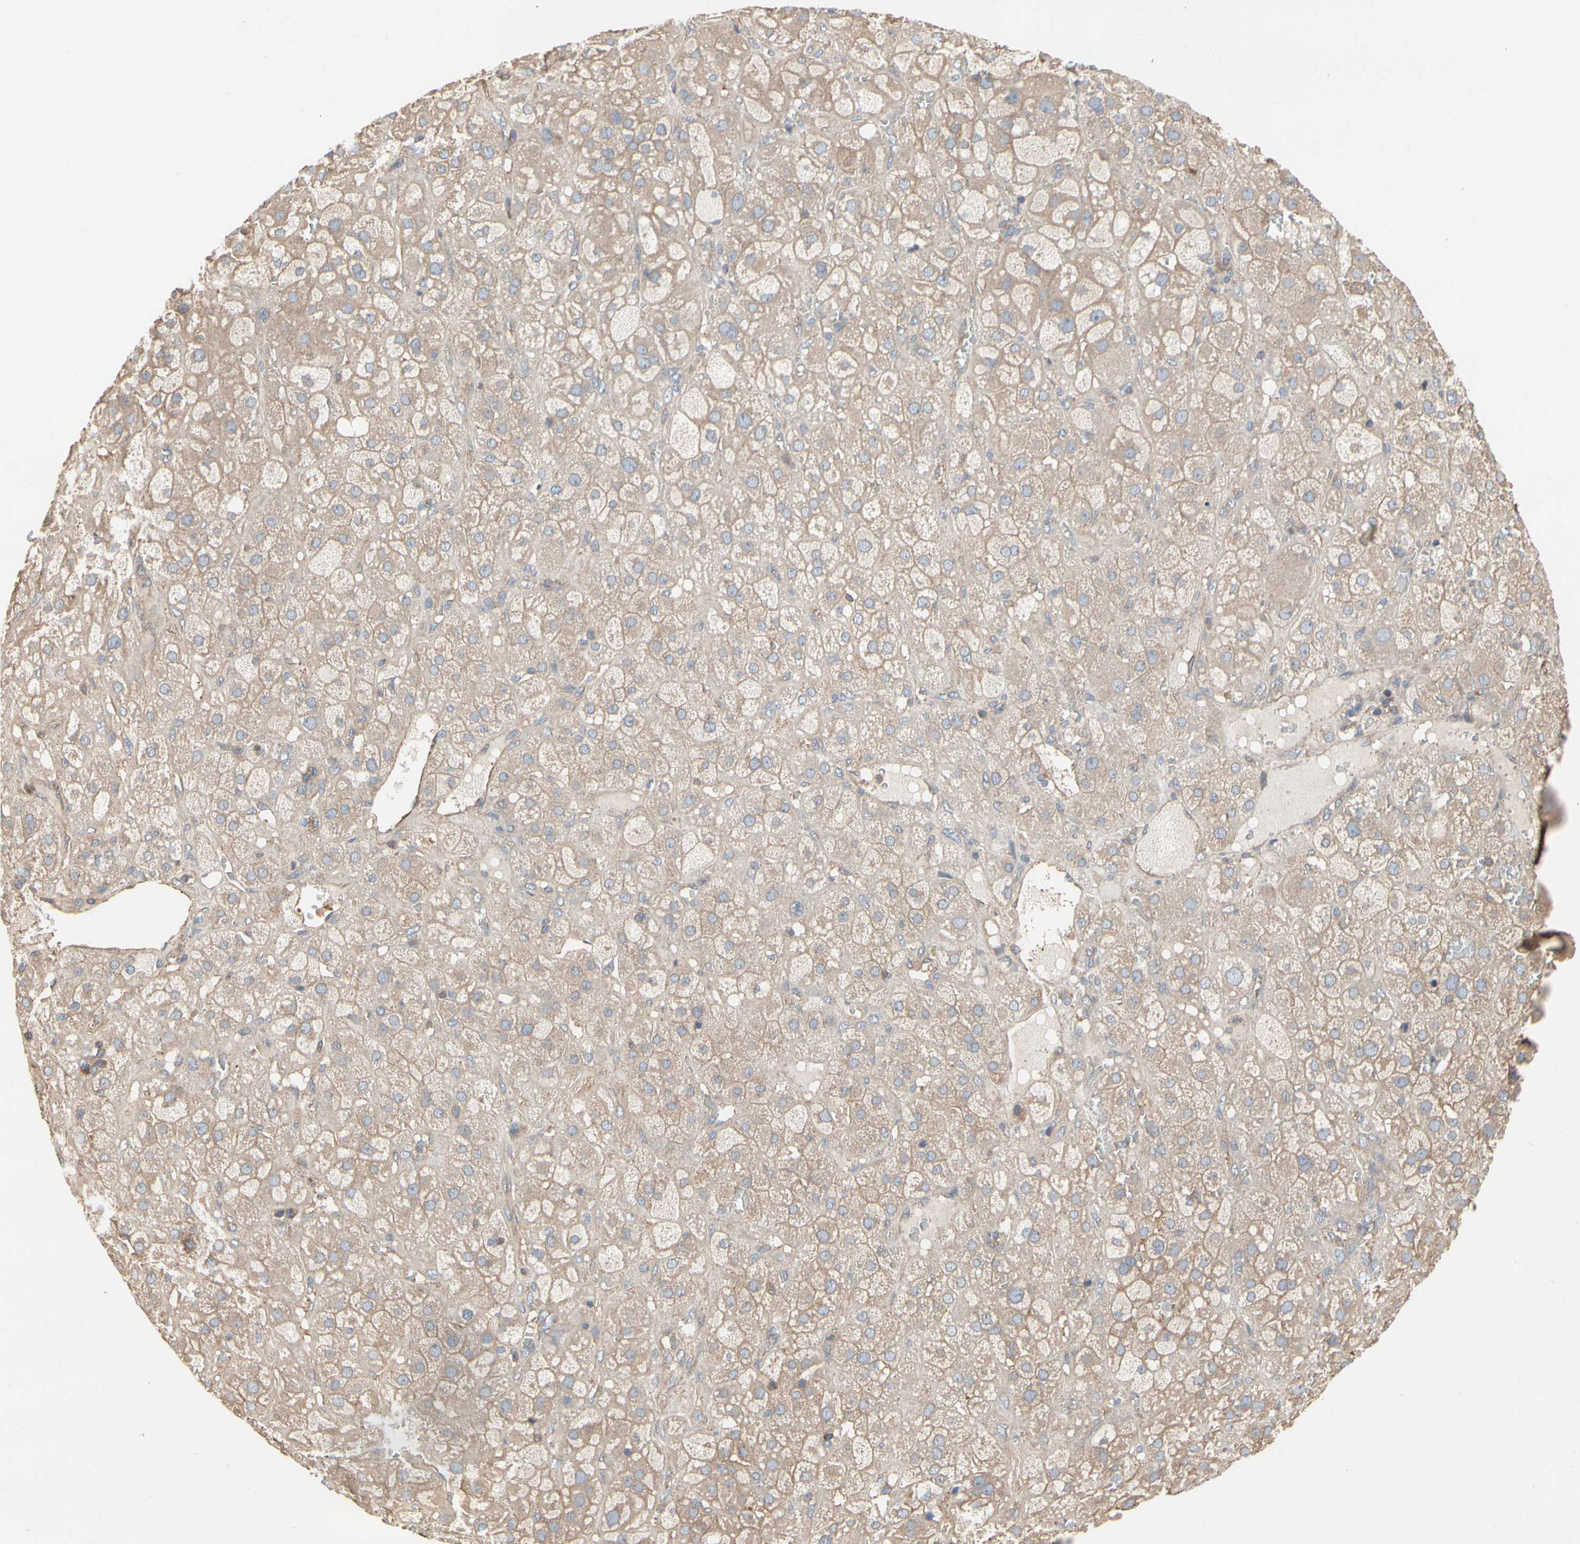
{"staining": {"intensity": "weak", "quantity": "25%-75%", "location": "cytoplasmic/membranous"}, "tissue": "adrenal gland", "cell_type": "Glandular cells", "image_type": "normal", "snomed": [{"axis": "morphology", "description": "Normal tissue, NOS"}, {"axis": "topography", "description": "Adrenal gland"}], "caption": "Weak cytoplasmic/membranous protein expression is identified in about 25%-75% of glandular cells in adrenal gland. (DAB IHC, brown staining for protein, blue staining for nuclei).", "gene": "PDZK1", "patient": {"sex": "female", "age": 47}}